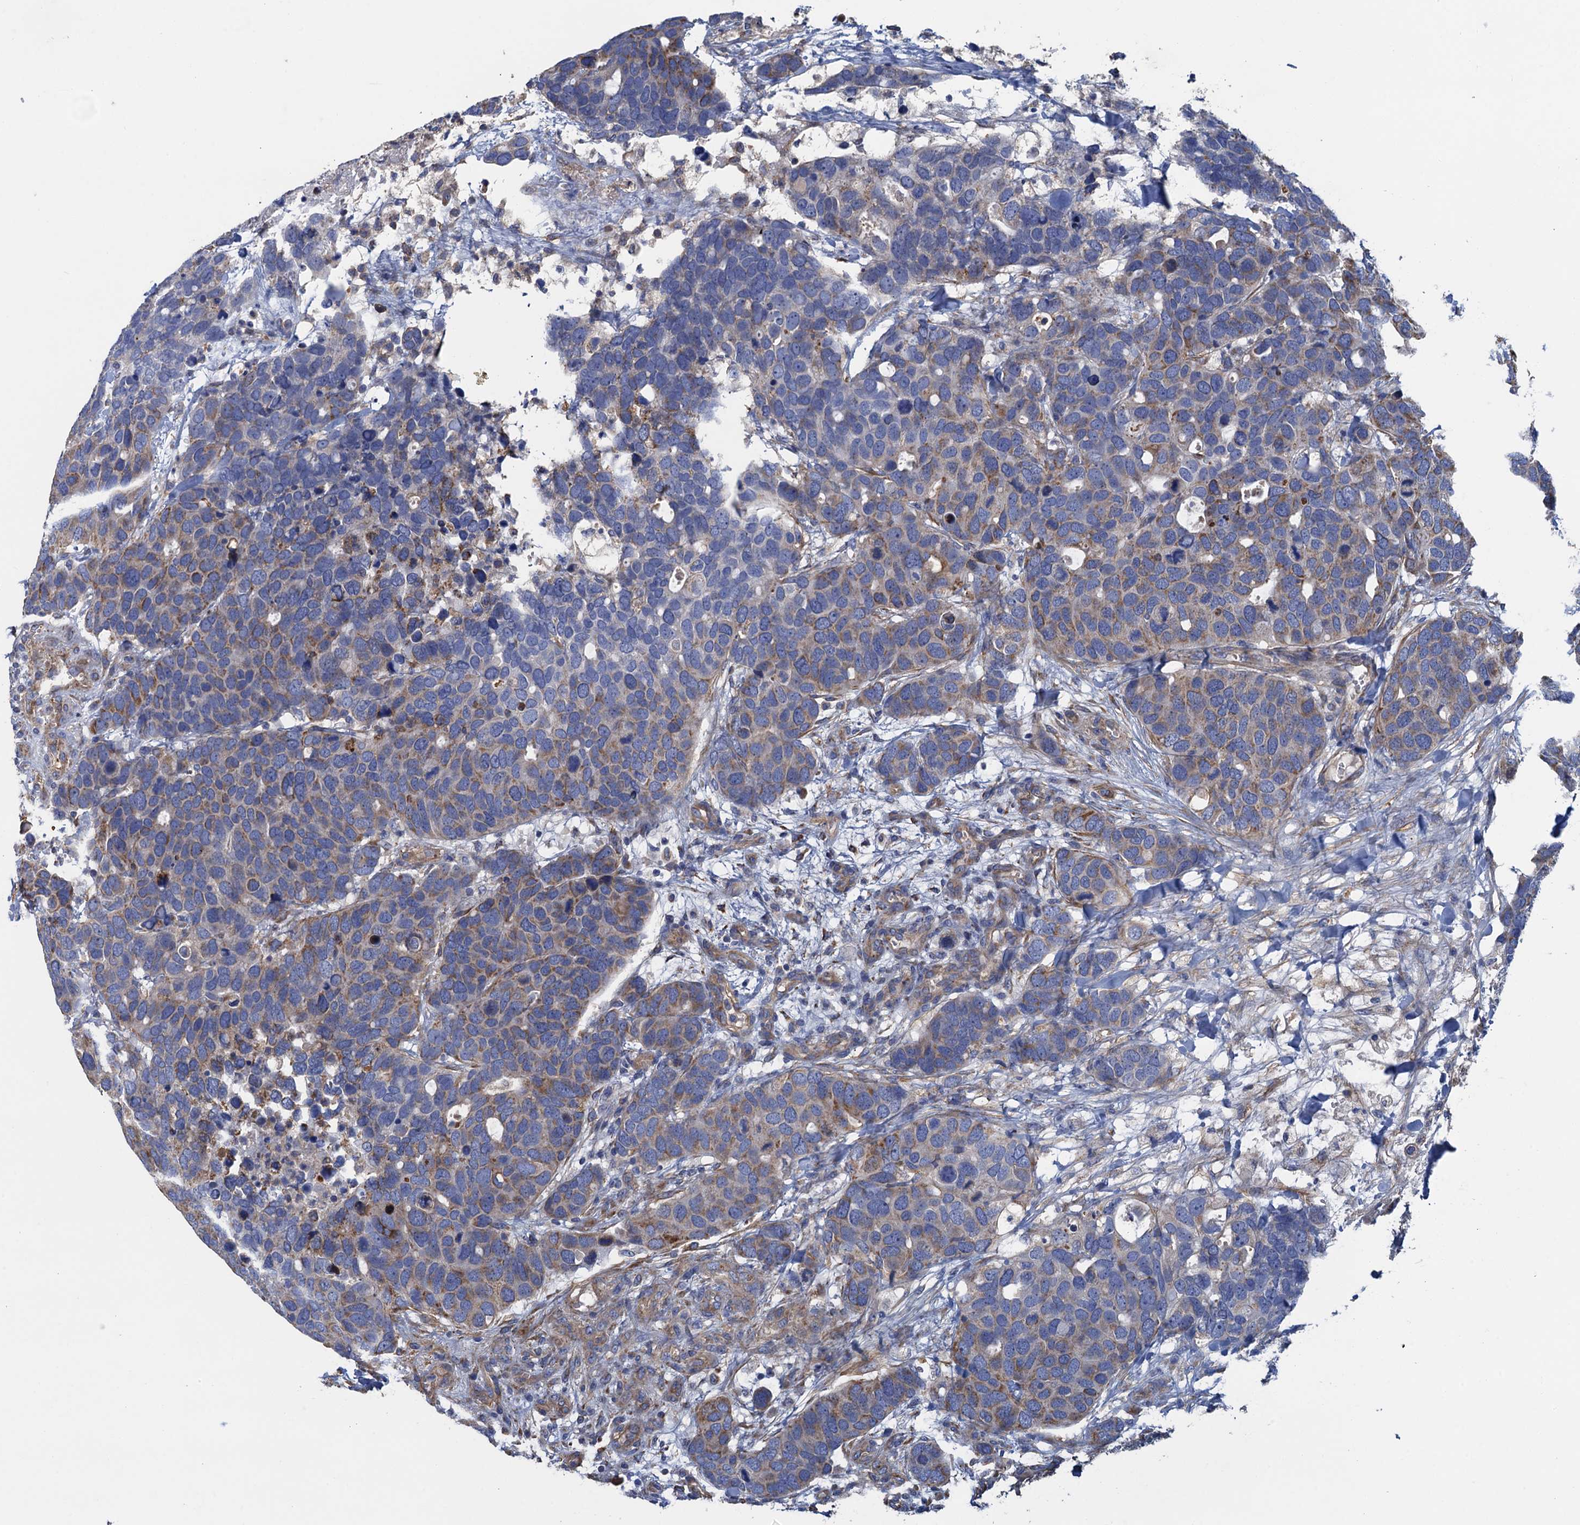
{"staining": {"intensity": "moderate", "quantity": "<25%", "location": "cytoplasmic/membranous"}, "tissue": "breast cancer", "cell_type": "Tumor cells", "image_type": "cancer", "snomed": [{"axis": "morphology", "description": "Duct carcinoma"}, {"axis": "topography", "description": "Breast"}], "caption": "This image displays breast cancer stained with immunohistochemistry to label a protein in brown. The cytoplasmic/membranous of tumor cells show moderate positivity for the protein. Nuclei are counter-stained blue.", "gene": "GCSH", "patient": {"sex": "female", "age": 83}}